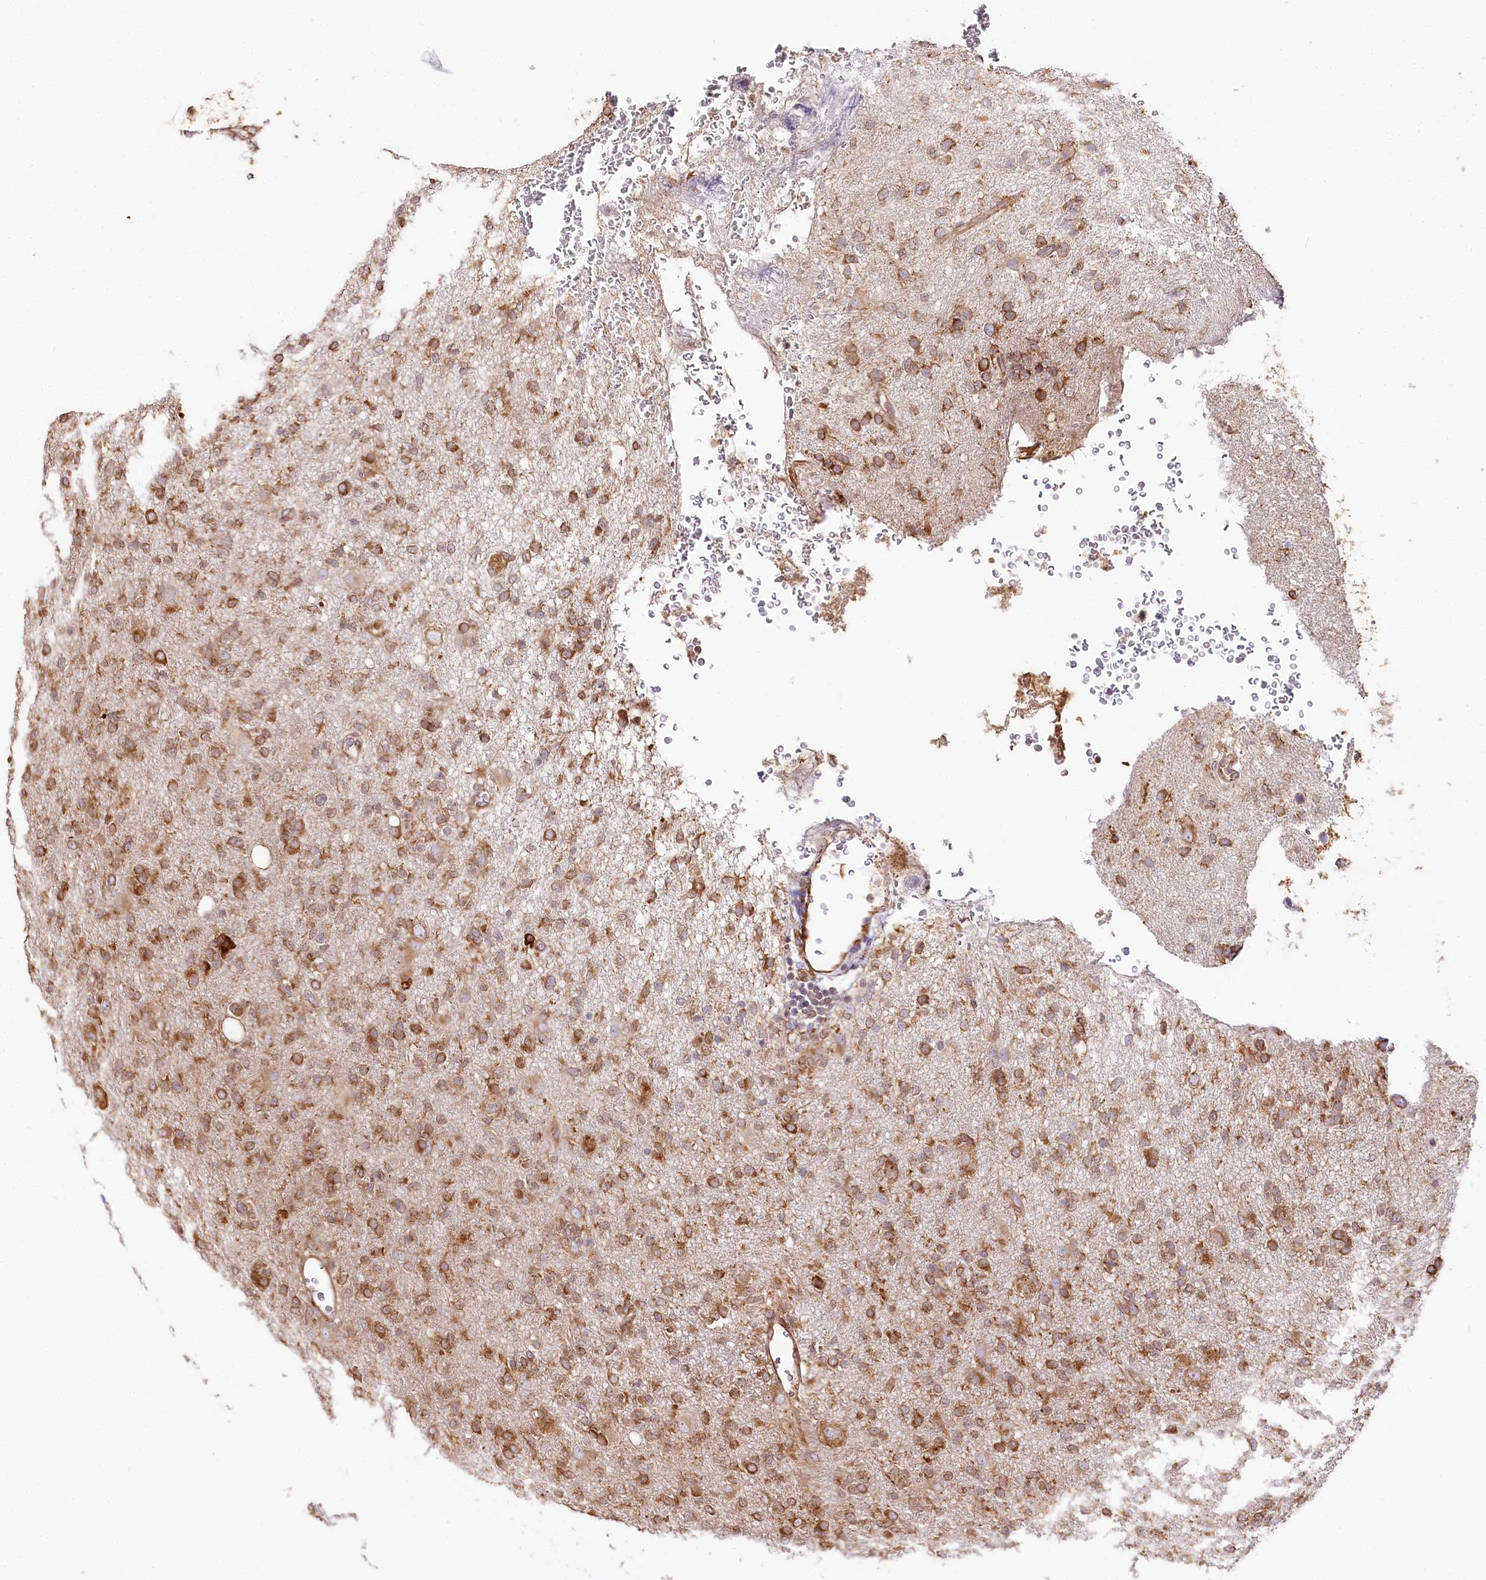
{"staining": {"intensity": "moderate", "quantity": "25%-75%", "location": "cytoplasmic/membranous"}, "tissue": "glioma", "cell_type": "Tumor cells", "image_type": "cancer", "snomed": [{"axis": "morphology", "description": "Glioma, malignant, High grade"}, {"axis": "topography", "description": "Brain"}], "caption": "Immunohistochemistry (IHC) staining of malignant high-grade glioma, which displays medium levels of moderate cytoplasmic/membranous expression in approximately 25%-75% of tumor cells indicating moderate cytoplasmic/membranous protein staining. The staining was performed using DAB (brown) for protein detection and nuclei were counterstained in hematoxylin (blue).", "gene": "CNPY2", "patient": {"sex": "female", "age": 57}}